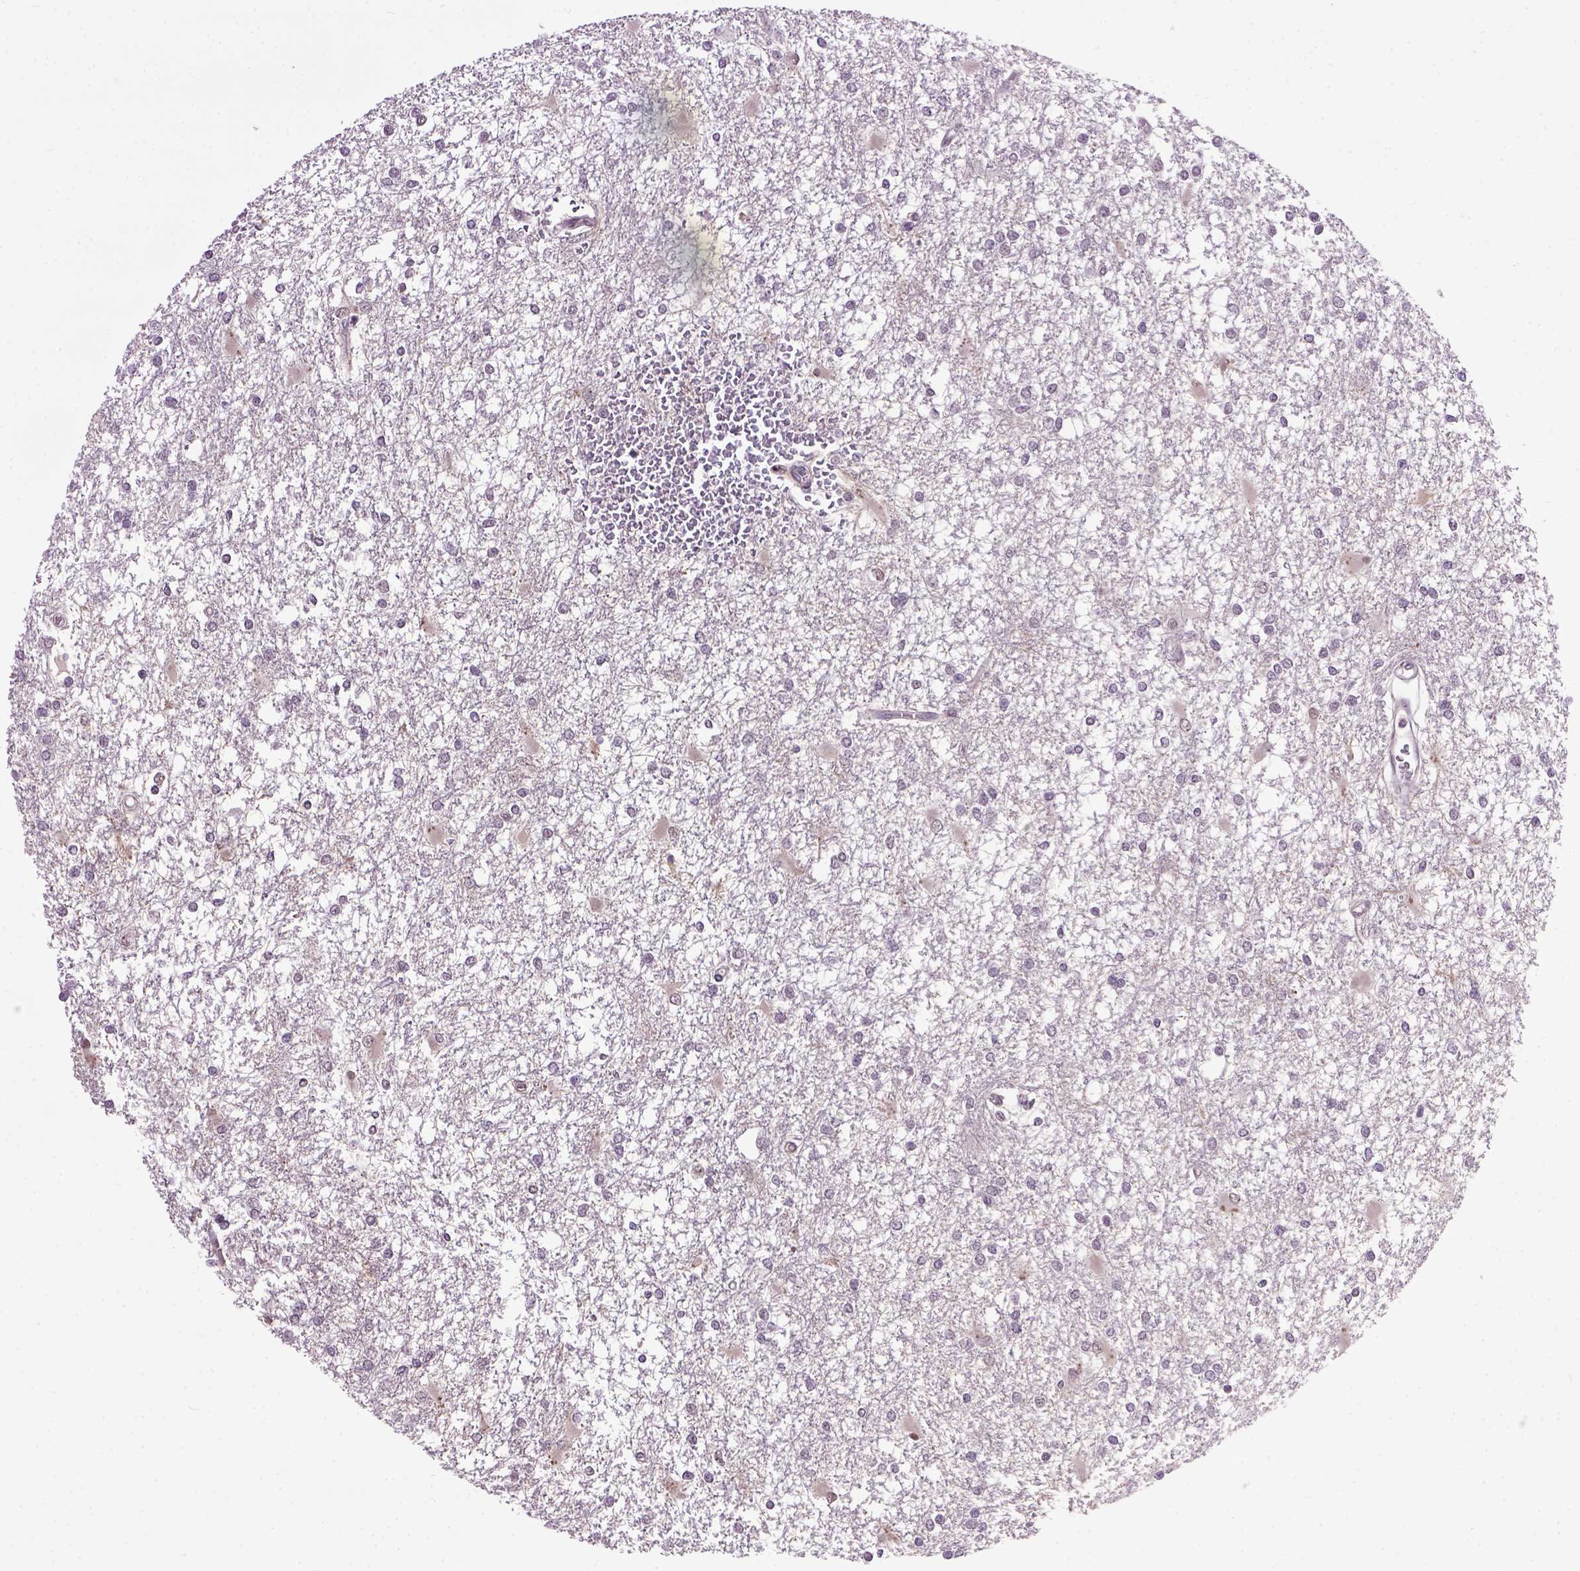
{"staining": {"intensity": "negative", "quantity": "none", "location": "none"}, "tissue": "glioma", "cell_type": "Tumor cells", "image_type": "cancer", "snomed": [{"axis": "morphology", "description": "Glioma, malignant, High grade"}, {"axis": "topography", "description": "Cerebral cortex"}], "caption": "High power microscopy histopathology image of an IHC histopathology image of malignant glioma (high-grade), revealing no significant positivity in tumor cells.", "gene": "RAB43", "patient": {"sex": "male", "age": 79}}